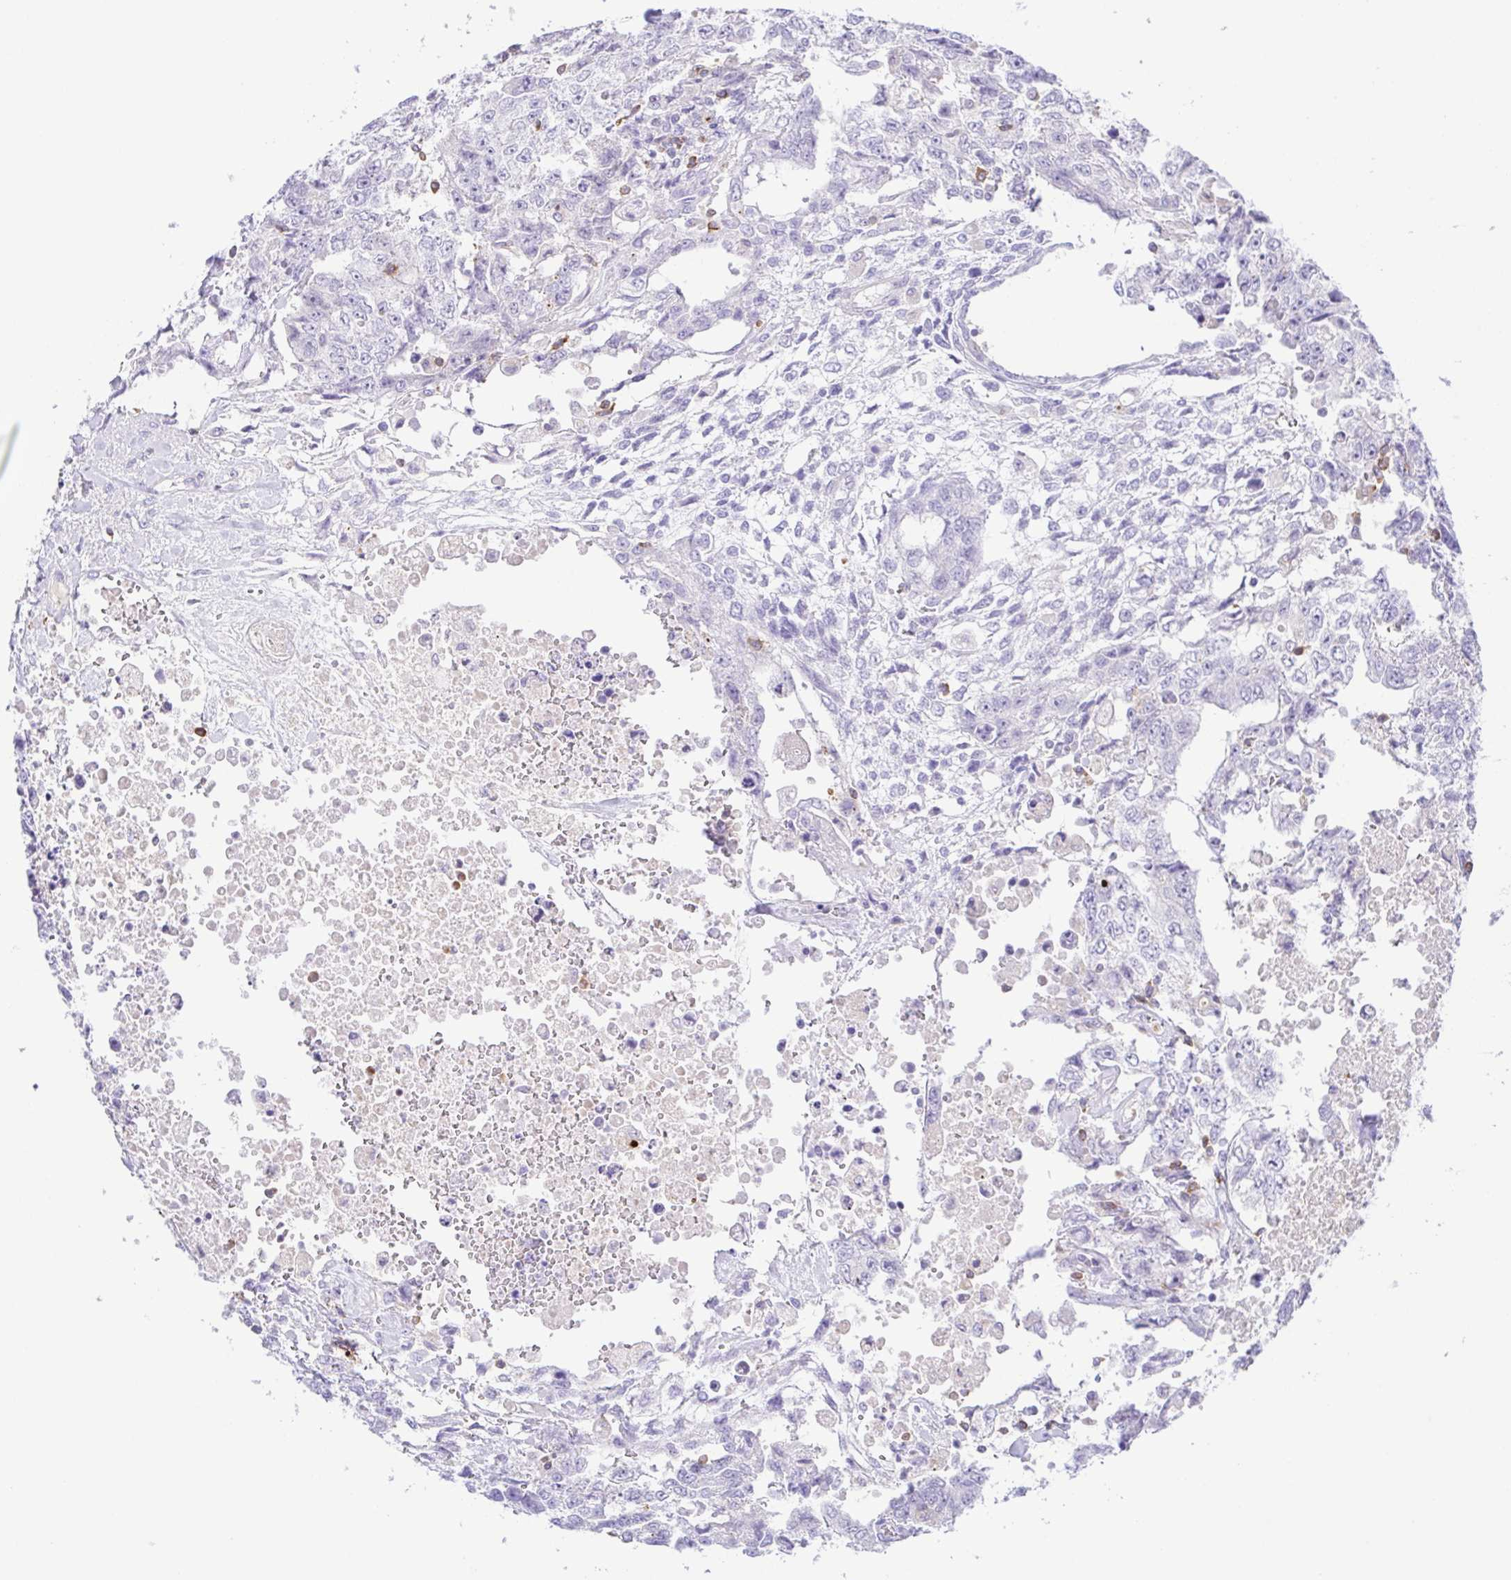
{"staining": {"intensity": "negative", "quantity": "none", "location": "none"}, "tissue": "testis cancer", "cell_type": "Tumor cells", "image_type": "cancer", "snomed": [{"axis": "morphology", "description": "Carcinoma, Embryonal, NOS"}, {"axis": "topography", "description": "Testis"}], "caption": "Immunohistochemistry of testis embryonal carcinoma exhibits no expression in tumor cells.", "gene": "PGLYRP1", "patient": {"sex": "male", "age": 24}}